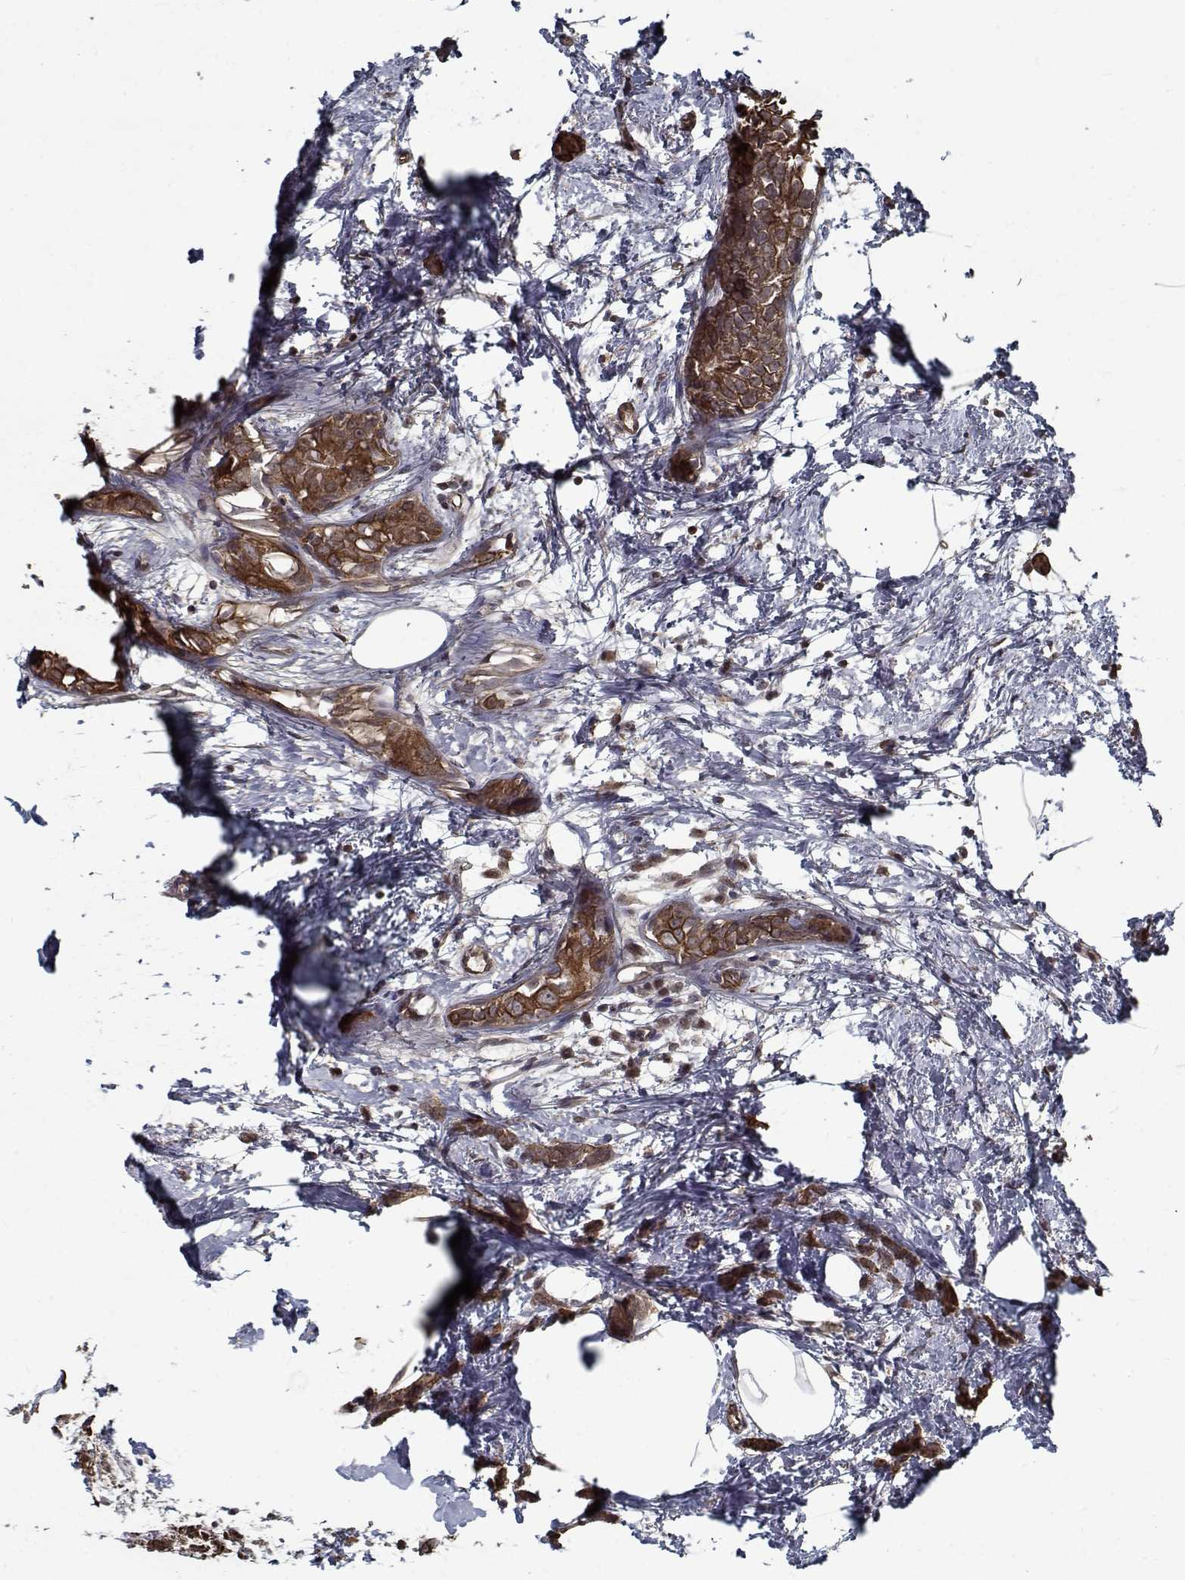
{"staining": {"intensity": "strong", "quantity": ">75%", "location": "cytoplasmic/membranous"}, "tissue": "breast cancer", "cell_type": "Tumor cells", "image_type": "cancer", "snomed": [{"axis": "morphology", "description": "Duct carcinoma"}, {"axis": "topography", "description": "Breast"}], "caption": "An immunohistochemistry (IHC) image of tumor tissue is shown. Protein staining in brown shows strong cytoplasmic/membranous positivity in breast invasive ductal carcinoma within tumor cells. (DAB (3,3'-diaminobenzidine) IHC, brown staining for protein, blue staining for nuclei).", "gene": "NLK", "patient": {"sex": "female", "age": 40}}